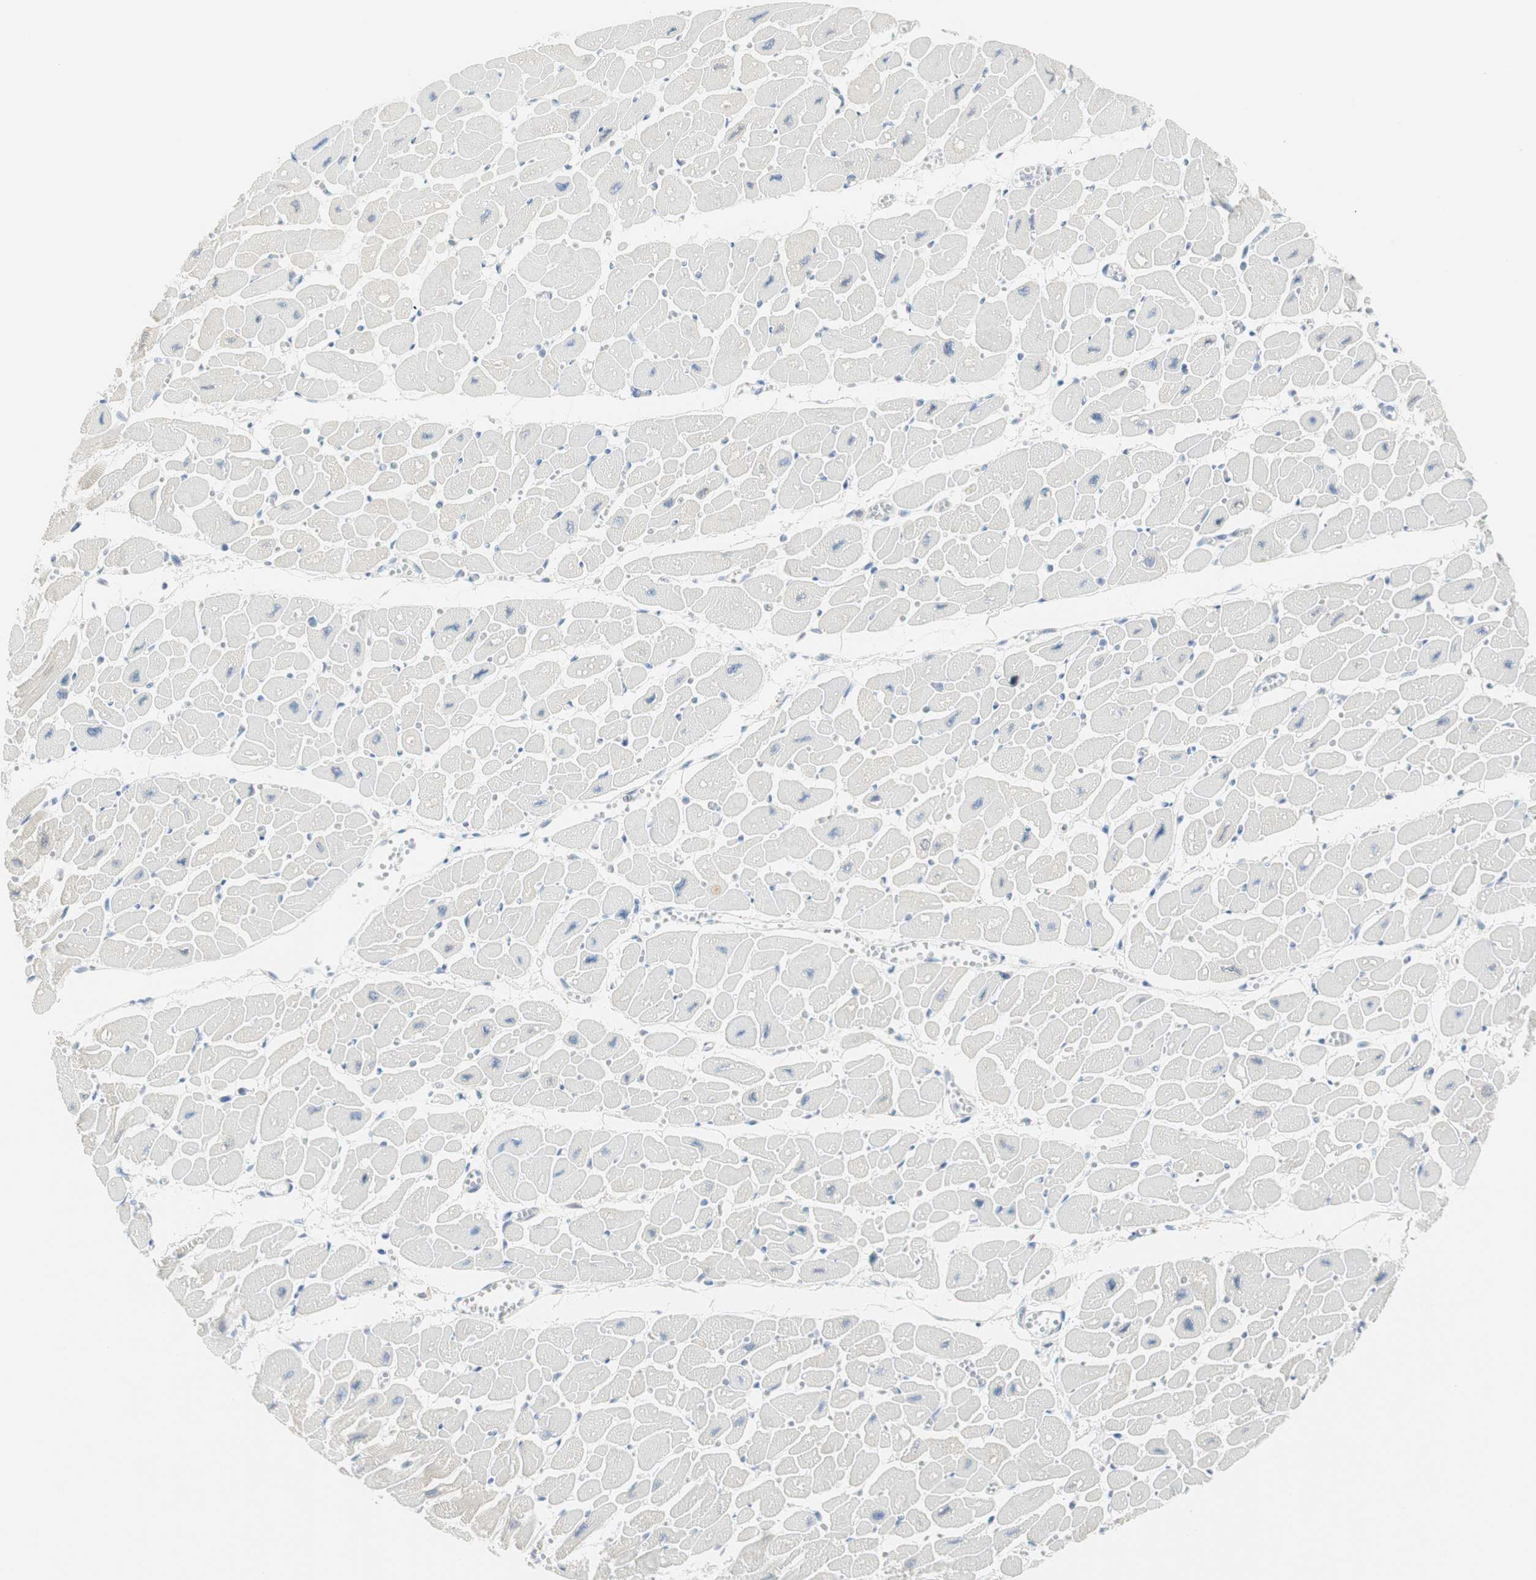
{"staining": {"intensity": "negative", "quantity": "none", "location": "none"}, "tissue": "heart muscle", "cell_type": "Cardiomyocytes", "image_type": "normal", "snomed": [{"axis": "morphology", "description": "Normal tissue, NOS"}, {"axis": "topography", "description": "Heart"}], "caption": "The histopathology image reveals no staining of cardiomyocytes in benign heart muscle. (Stains: DAB (3,3'-diaminobenzidine) immunohistochemistry with hematoxylin counter stain, Microscopy: brightfield microscopy at high magnification).", "gene": "MLLT10", "patient": {"sex": "female", "age": 54}}